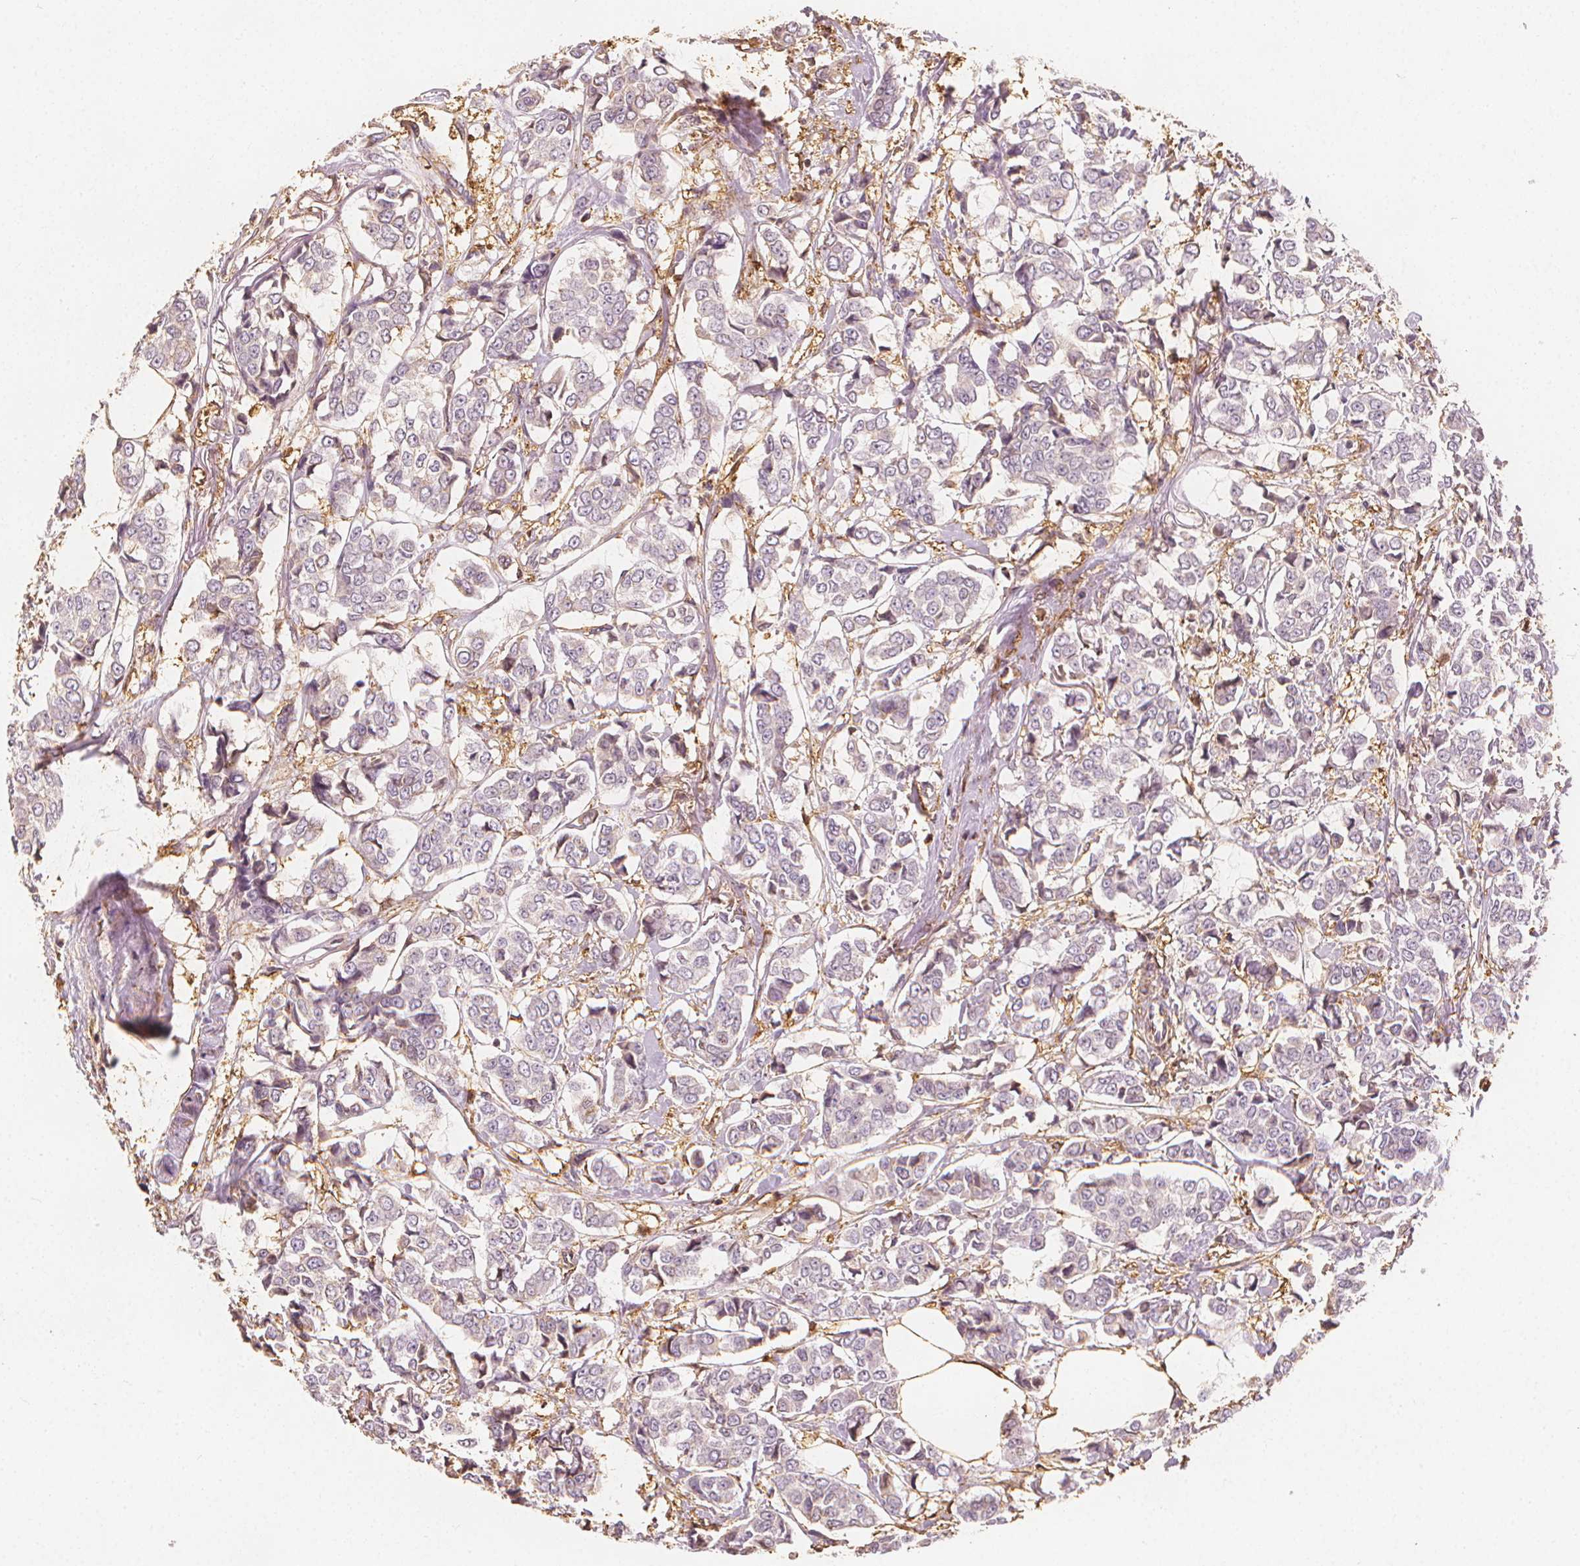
{"staining": {"intensity": "negative", "quantity": "none", "location": "none"}, "tissue": "breast cancer", "cell_type": "Tumor cells", "image_type": "cancer", "snomed": [{"axis": "morphology", "description": "Duct carcinoma"}, {"axis": "topography", "description": "Breast"}], "caption": "Histopathology image shows no significant protein positivity in tumor cells of breast intraductal carcinoma.", "gene": "ARHGAP26", "patient": {"sex": "female", "age": 94}}